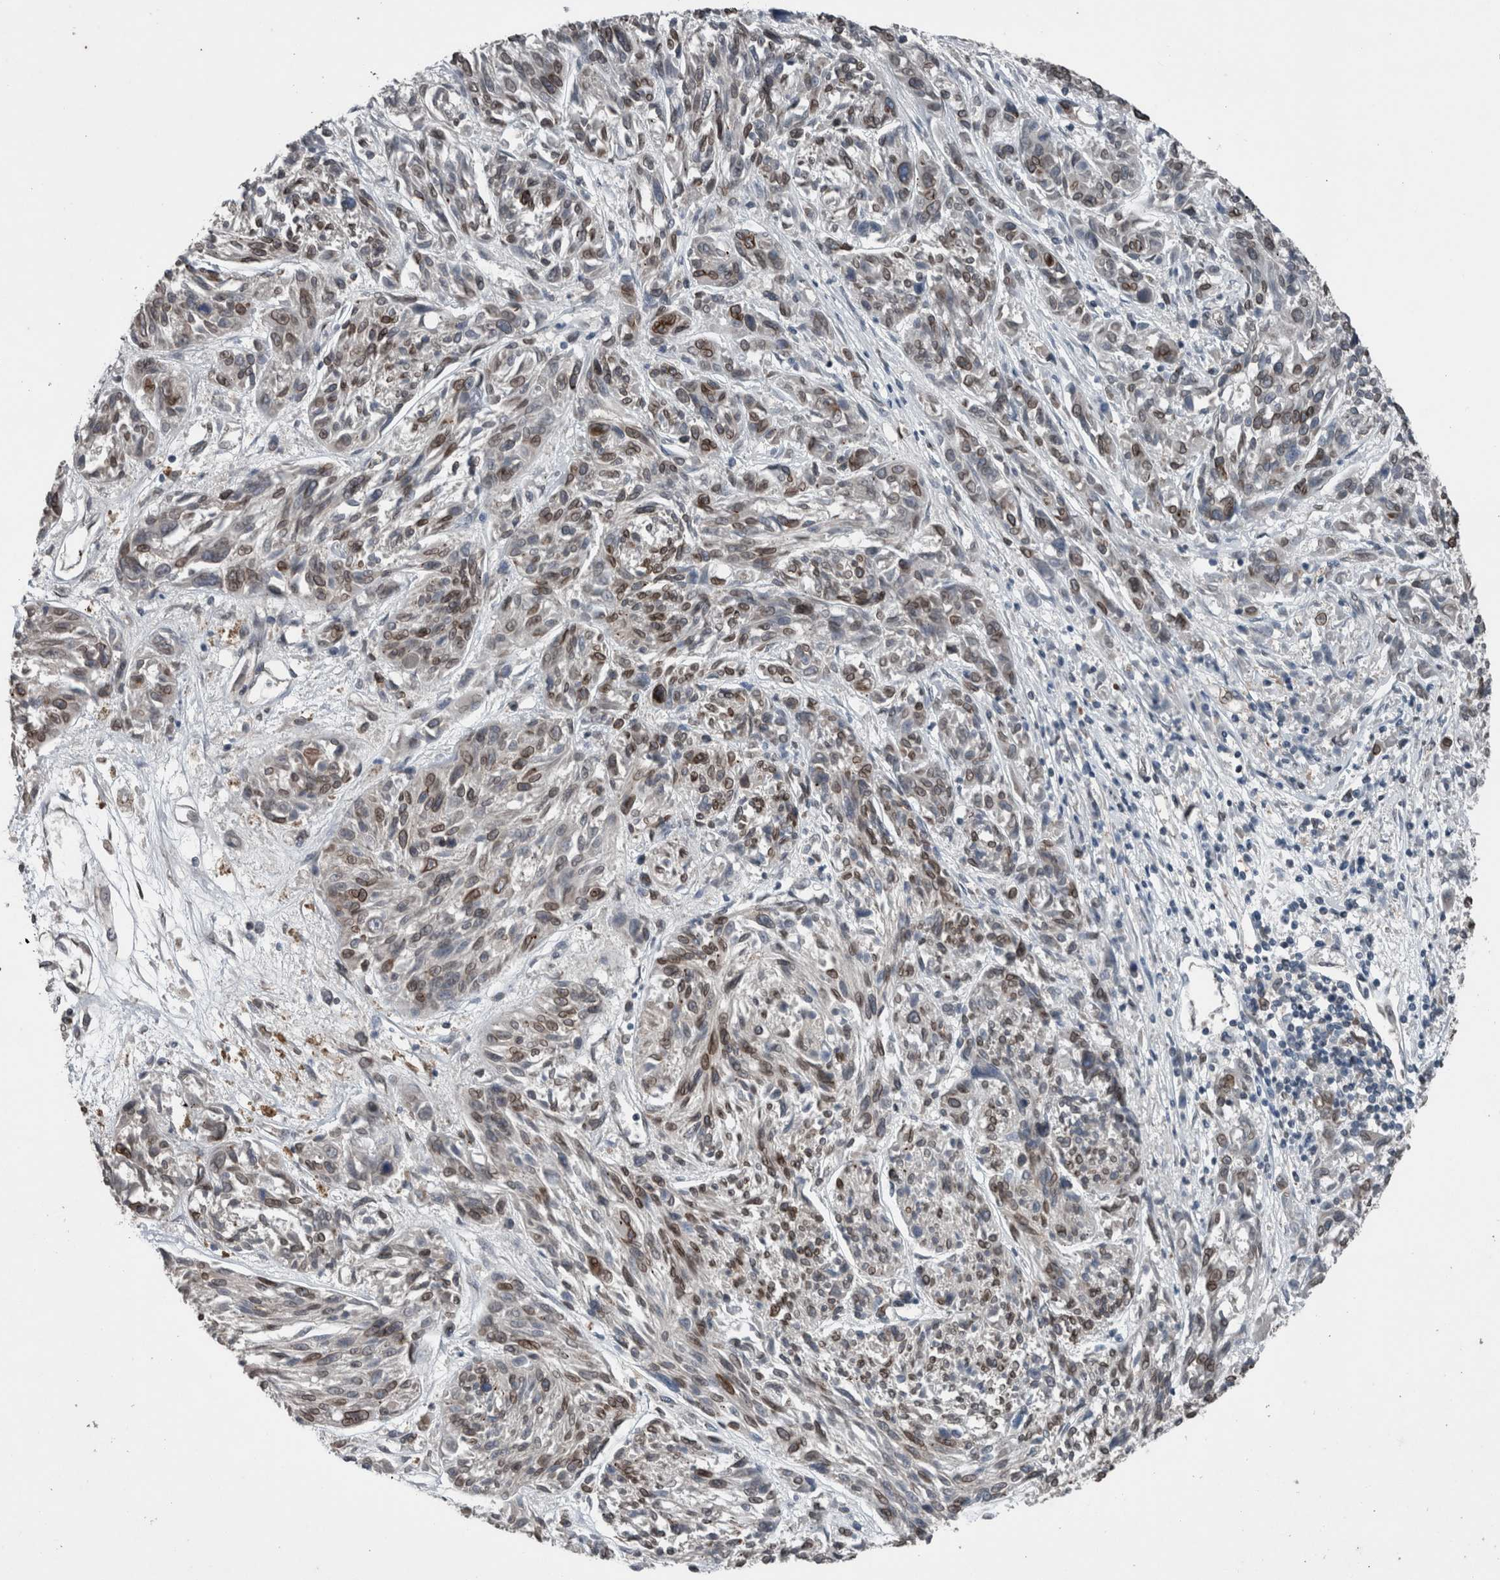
{"staining": {"intensity": "moderate", "quantity": "25%-75%", "location": "cytoplasmic/membranous,nuclear"}, "tissue": "melanoma", "cell_type": "Tumor cells", "image_type": "cancer", "snomed": [{"axis": "morphology", "description": "Malignant melanoma, NOS"}, {"axis": "topography", "description": "Skin"}], "caption": "Malignant melanoma was stained to show a protein in brown. There is medium levels of moderate cytoplasmic/membranous and nuclear staining in about 25%-75% of tumor cells.", "gene": "RANBP2", "patient": {"sex": "male", "age": 53}}